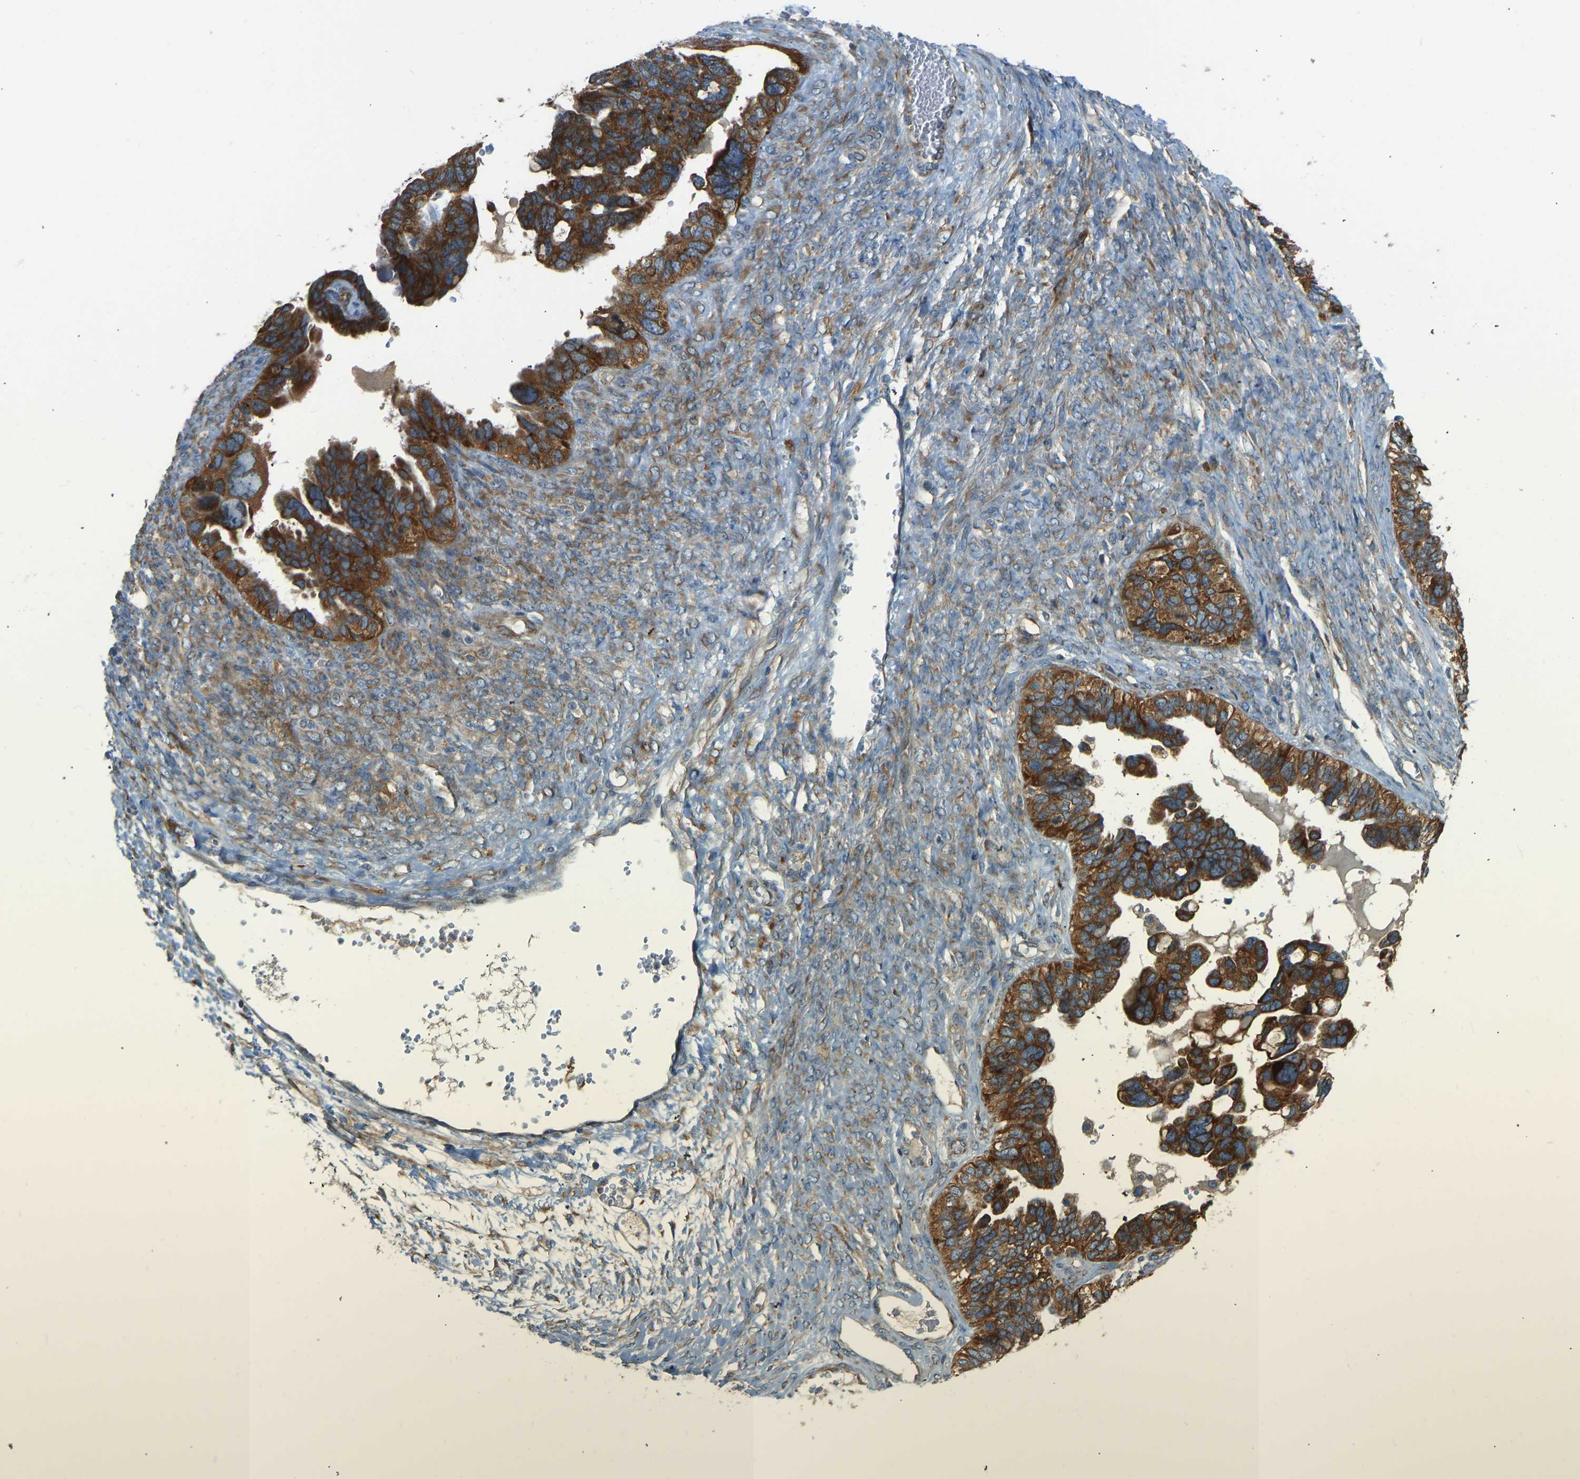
{"staining": {"intensity": "strong", "quantity": ">75%", "location": "cytoplasmic/membranous"}, "tissue": "ovarian cancer", "cell_type": "Tumor cells", "image_type": "cancer", "snomed": [{"axis": "morphology", "description": "Cystadenocarcinoma, serous, NOS"}, {"axis": "topography", "description": "Ovary"}], "caption": "Human ovarian cancer (serous cystadenocarcinoma) stained with a protein marker reveals strong staining in tumor cells.", "gene": "STAU2", "patient": {"sex": "female", "age": 79}}